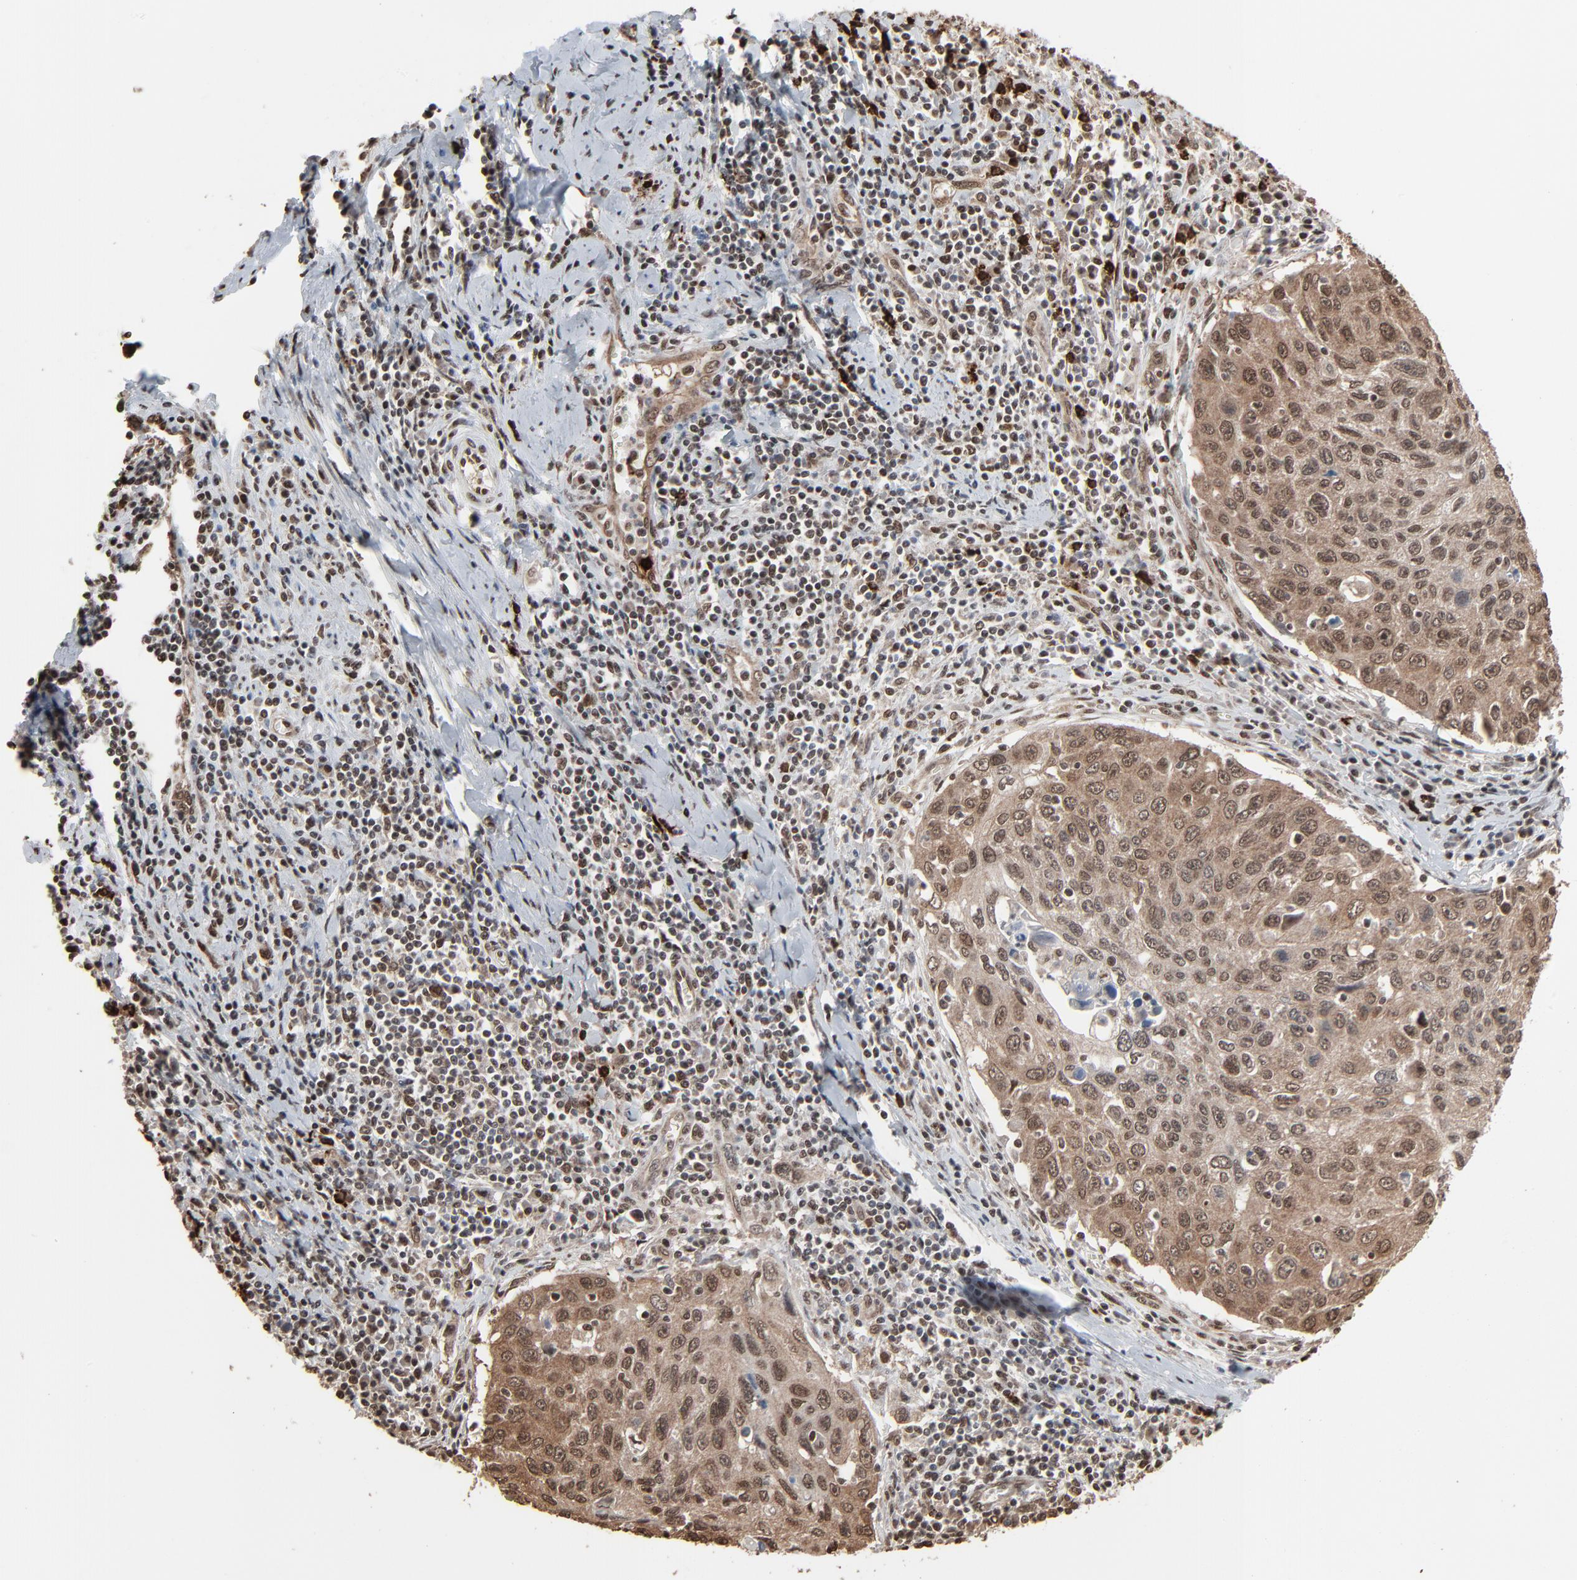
{"staining": {"intensity": "moderate", "quantity": ">75%", "location": "cytoplasmic/membranous,nuclear"}, "tissue": "cervical cancer", "cell_type": "Tumor cells", "image_type": "cancer", "snomed": [{"axis": "morphology", "description": "Squamous cell carcinoma, NOS"}, {"axis": "topography", "description": "Cervix"}], "caption": "Cervical cancer stained with a brown dye displays moderate cytoplasmic/membranous and nuclear positive staining in approximately >75% of tumor cells.", "gene": "MEIS2", "patient": {"sex": "female", "age": 53}}